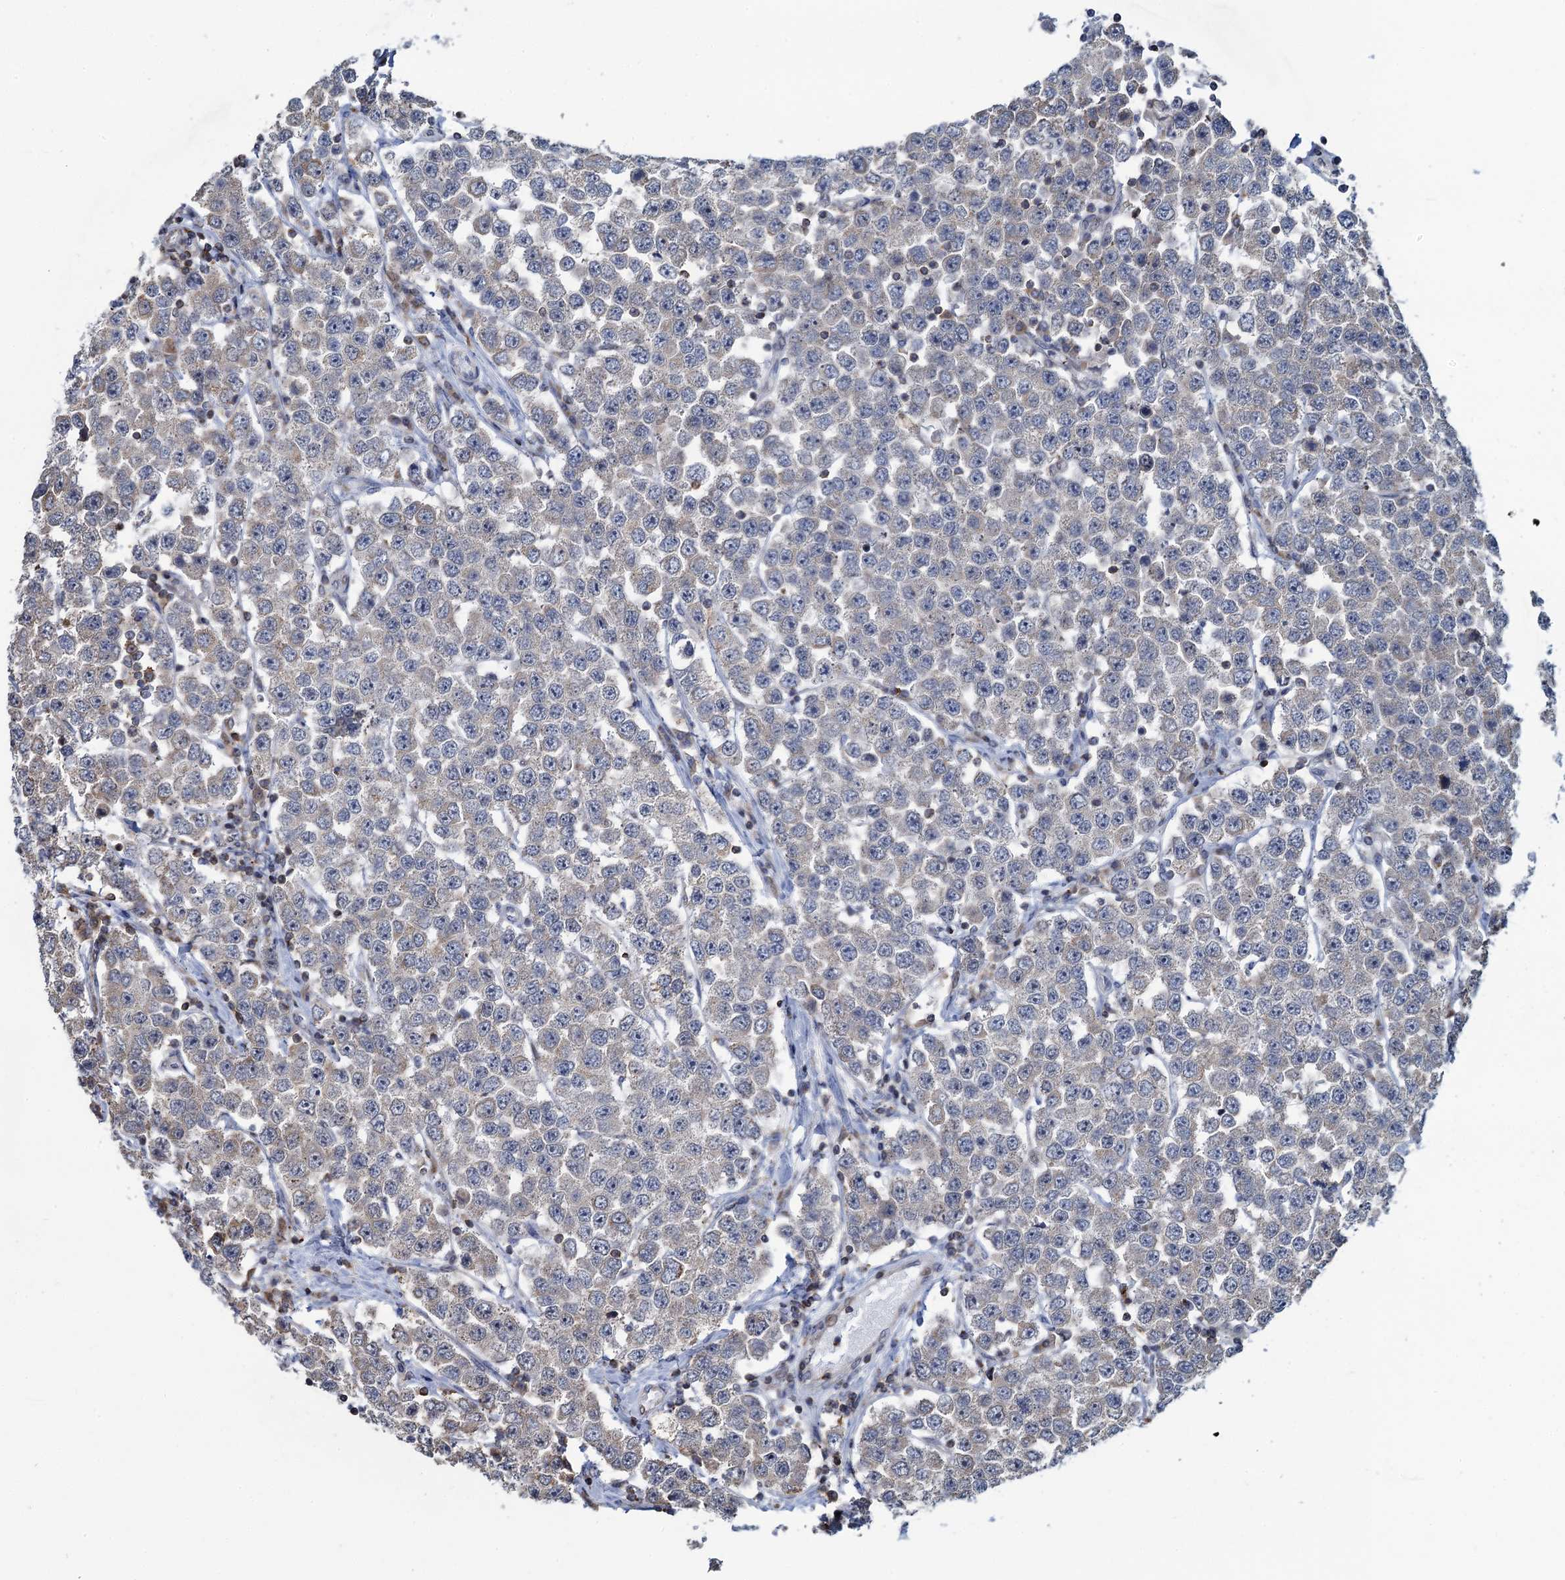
{"staining": {"intensity": "negative", "quantity": "none", "location": "none"}, "tissue": "testis cancer", "cell_type": "Tumor cells", "image_type": "cancer", "snomed": [{"axis": "morphology", "description": "Seminoma, NOS"}, {"axis": "topography", "description": "Testis"}], "caption": "Tumor cells are negative for protein expression in human seminoma (testis). The staining is performed using DAB (3,3'-diaminobenzidine) brown chromogen with nuclei counter-stained in using hematoxylin.", "gene": "CCDC102A", "patient": {"sex": "male", "age": 28}}